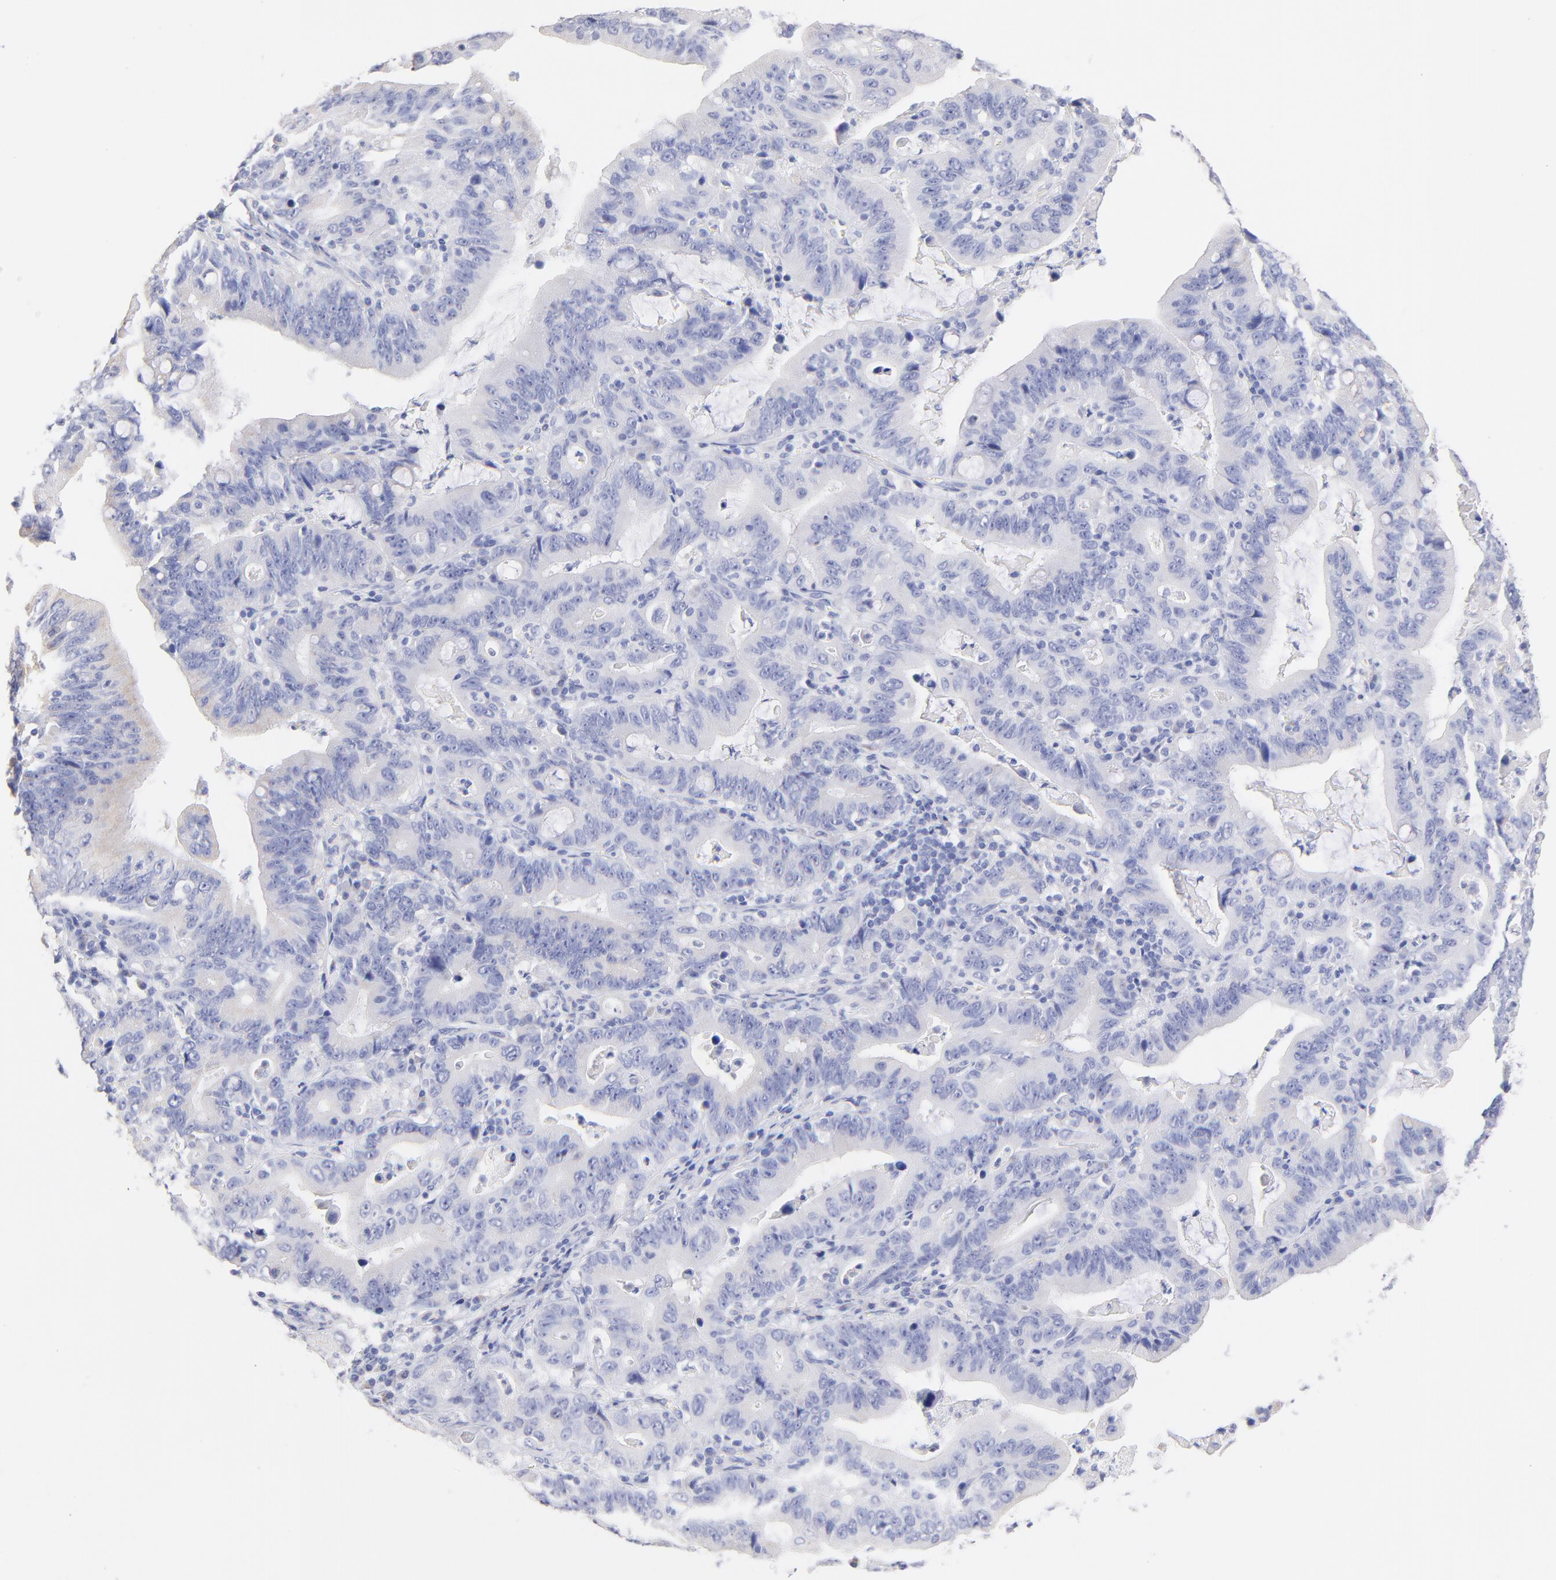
{"staining": {"intensity": "weak", "quantity": "<25%", "location": "cytoplasmic/membranous"}, "tissue": "stomach cancer", "cell_type": "Tumor cells", "image_type": "cancer", "snomed": [{"axis": "morphology", "description": "Adenocarcinoma, NOS"}, {"axis": "topography", "description": "Stomach, upper"}], "caption": "Immunohistochemical staining of stomach cancer exhibits no significant staining in tumor cells.", "gene": "CFAP57", "patient": {"sex": "male", "age": 63}}